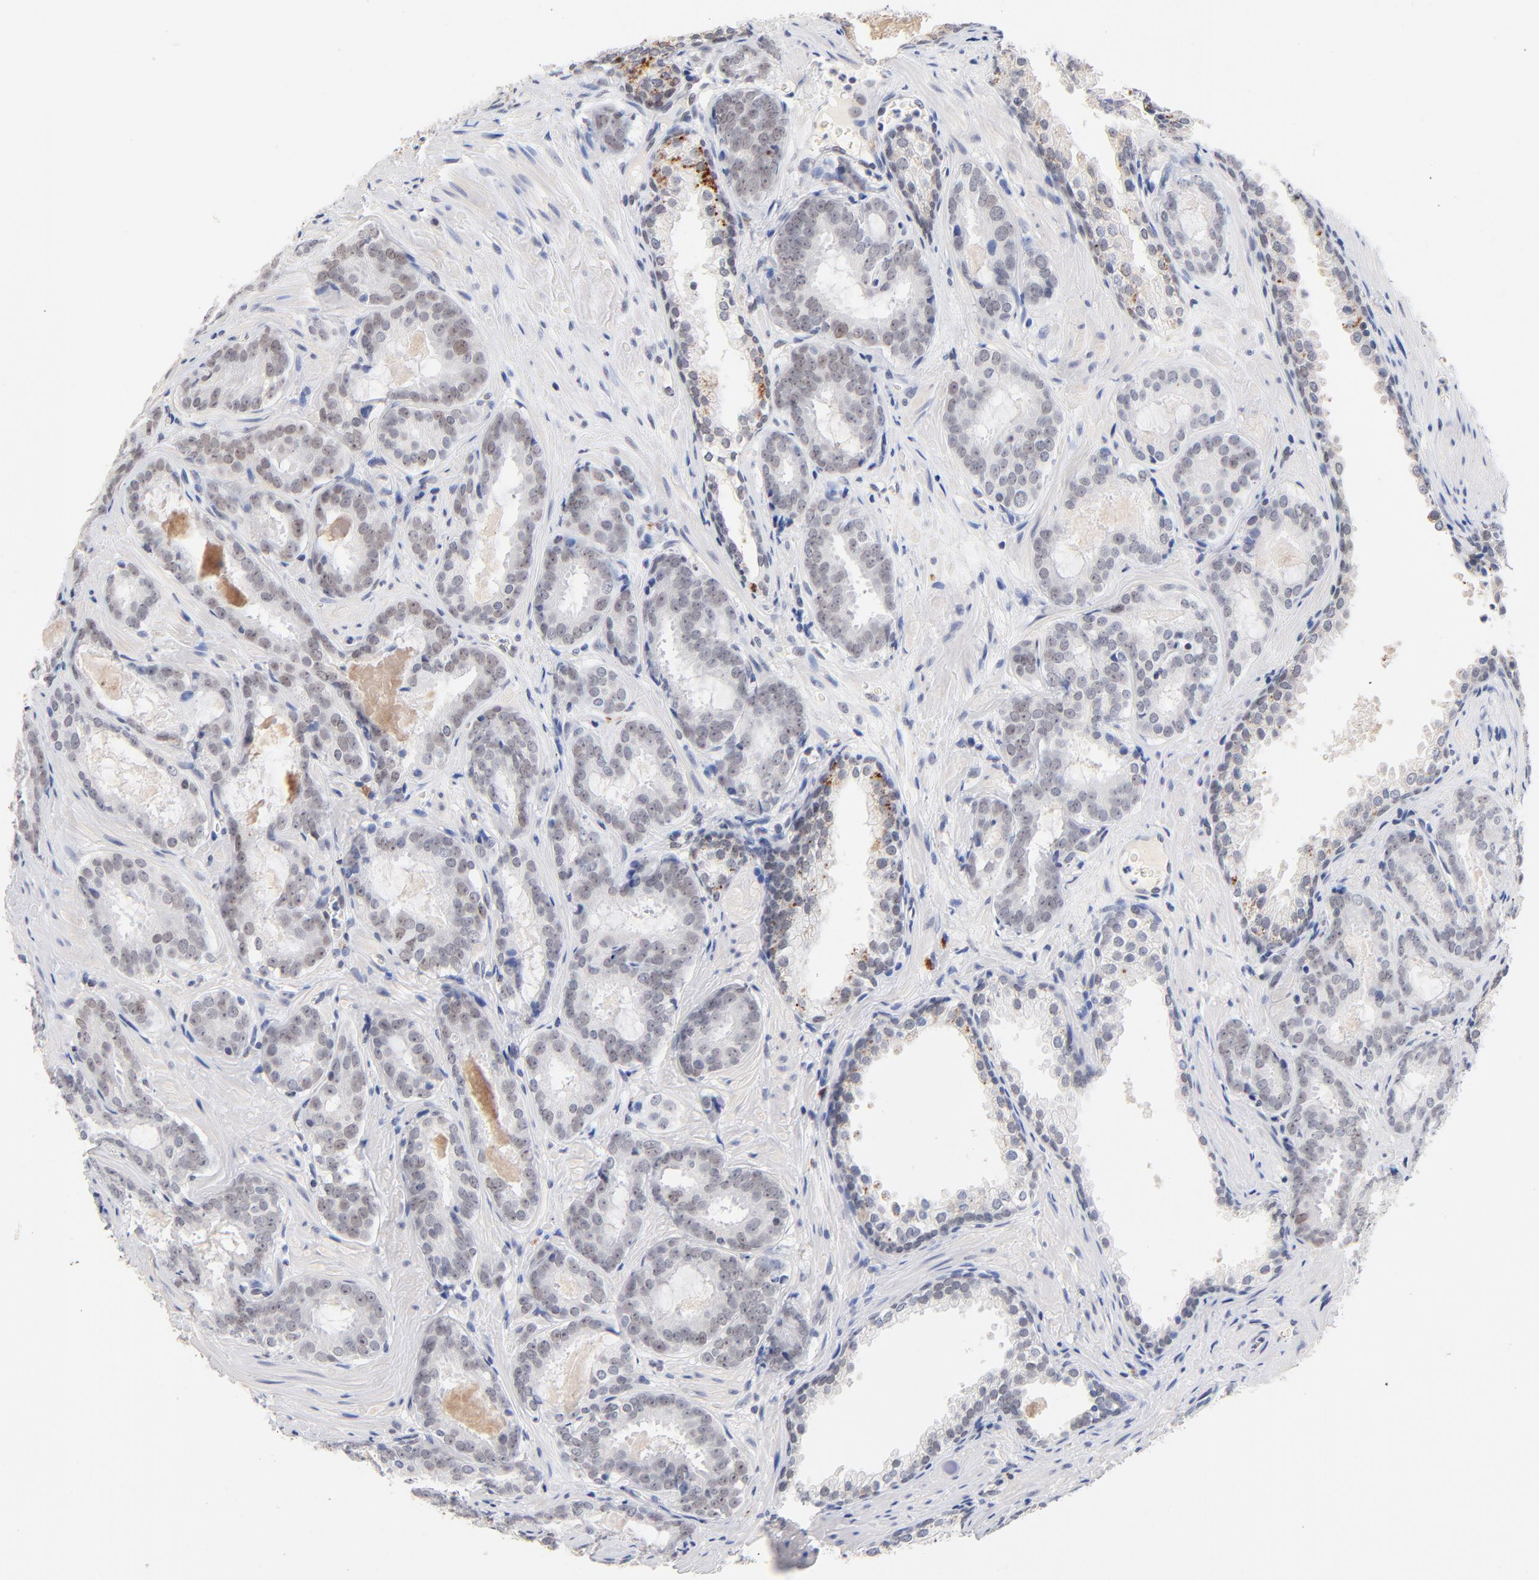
{"staining": {"intensity": "weak", "quantity": "25%-75%", "location": "nuclear"}, "tissue": "prostate cancer", "cell_type": "Tumor cells", "image_type": "cancer", "snomed": [{"axis": "morphology", "description": "Adenocarcinoma, Medium grade"}, {"axis": "topography", "description": "Prostate"}], "caption": "Protein staining reveals weak nuclear positivity in about 25%-75% of tumor cells in adenocarcinoma (medium-grade) (prostate).", "gene": "ORC2", "patient": {"sex": "male", "age": 64}}